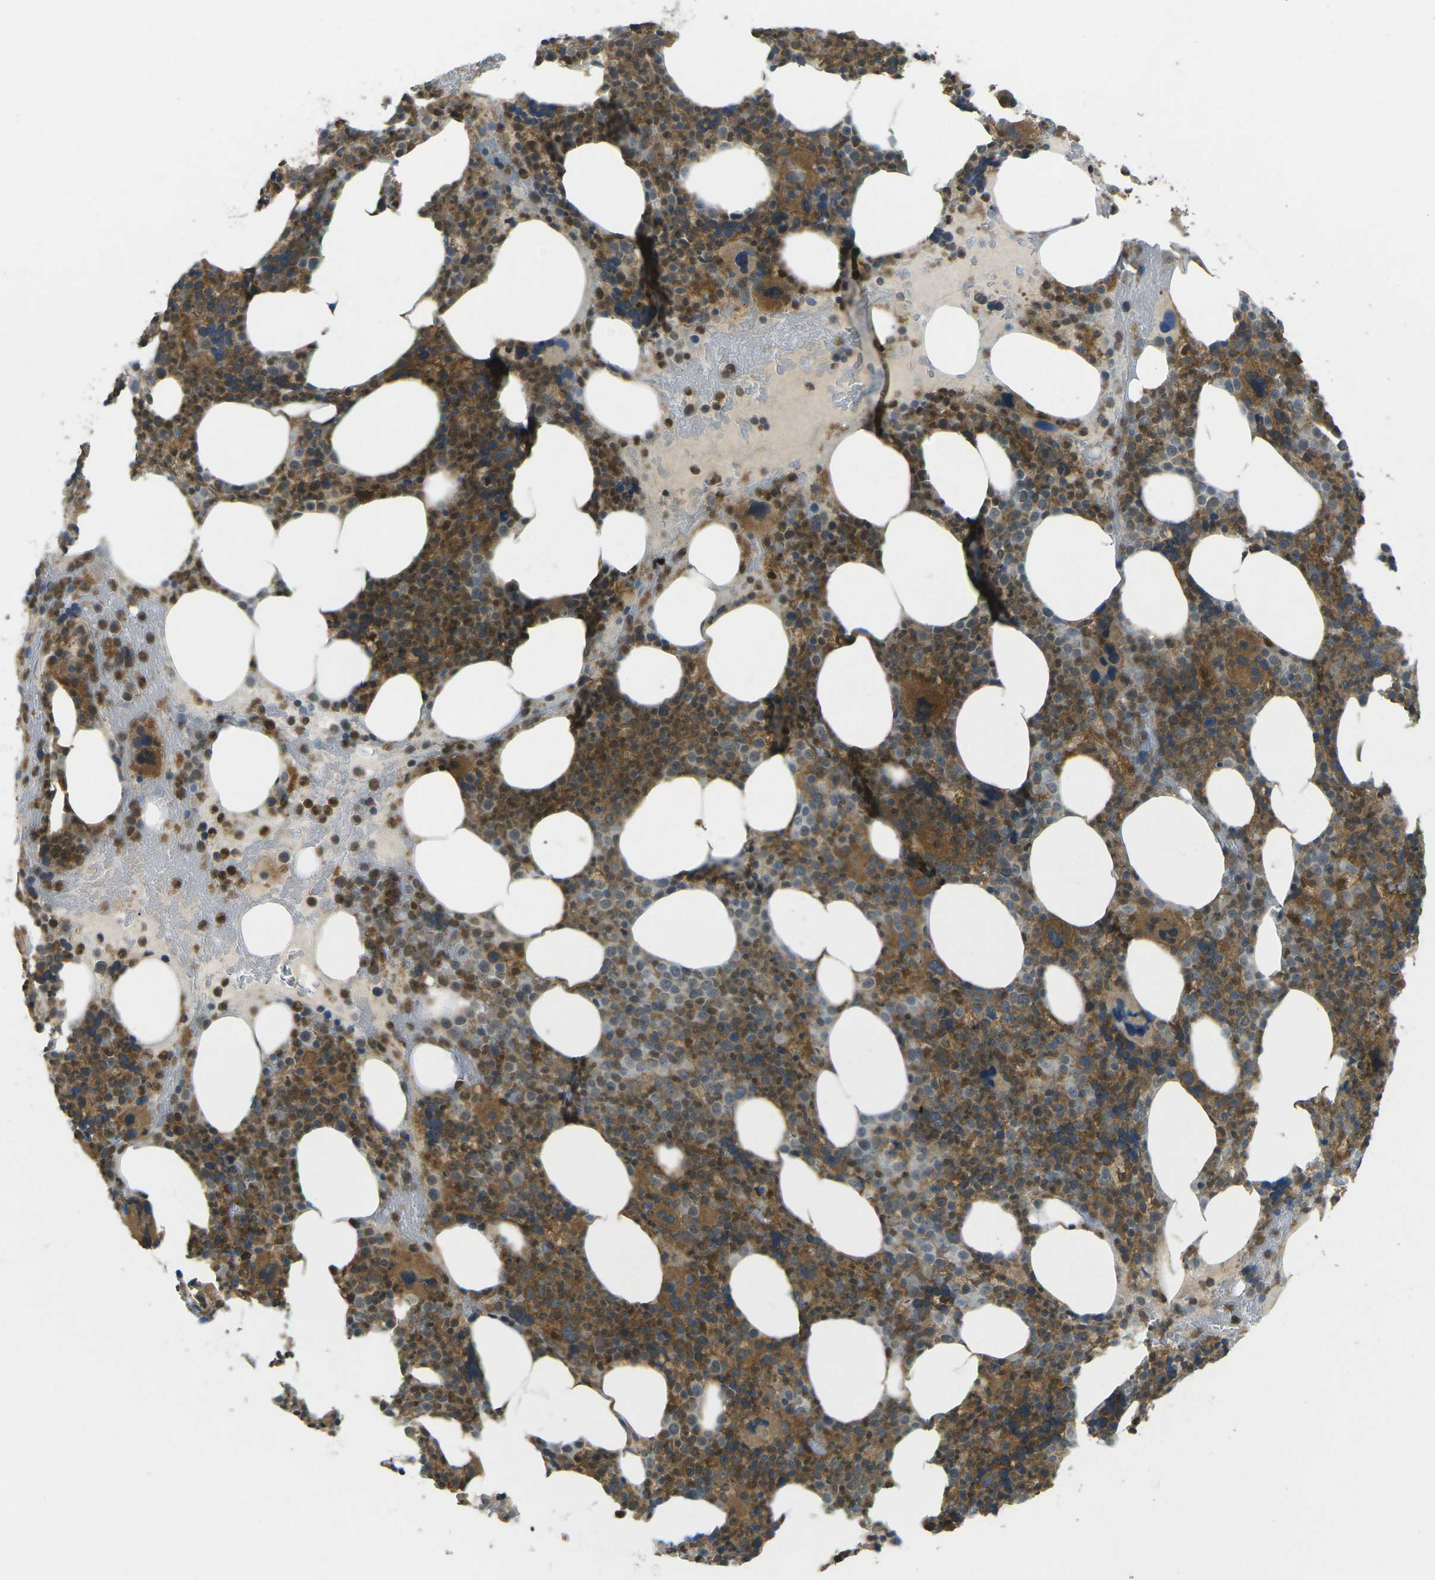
{"staining": {"intensity": "moderate", "quantity": ">75%", "location": "cytoplasmic/membranous"}, "tissue": "bone marrow", "cell_type": "Hematopoietic cells", "image_type": "normal", "snomed": [{"axis": "morphology", "description": "Normal tissue, NOS"}, {"axis": "morphology", "description": "Inflammation, NOS"}, {"axis": "topography", "description": "Bone marrow"}], "caption": "A histopathology image of human bone marrow stained for a protein displays moderate cytoplasmic/membranous brown staining in hematopoietic cells. The staining is performed using DAB (3,3'-diaminobenzidine) brown chromogen to label protein expression. The nuclei are counter-stained blue using hematoxylin.", "gene": "CHMP3", "patient": {"sex": "male", "age": 73}}